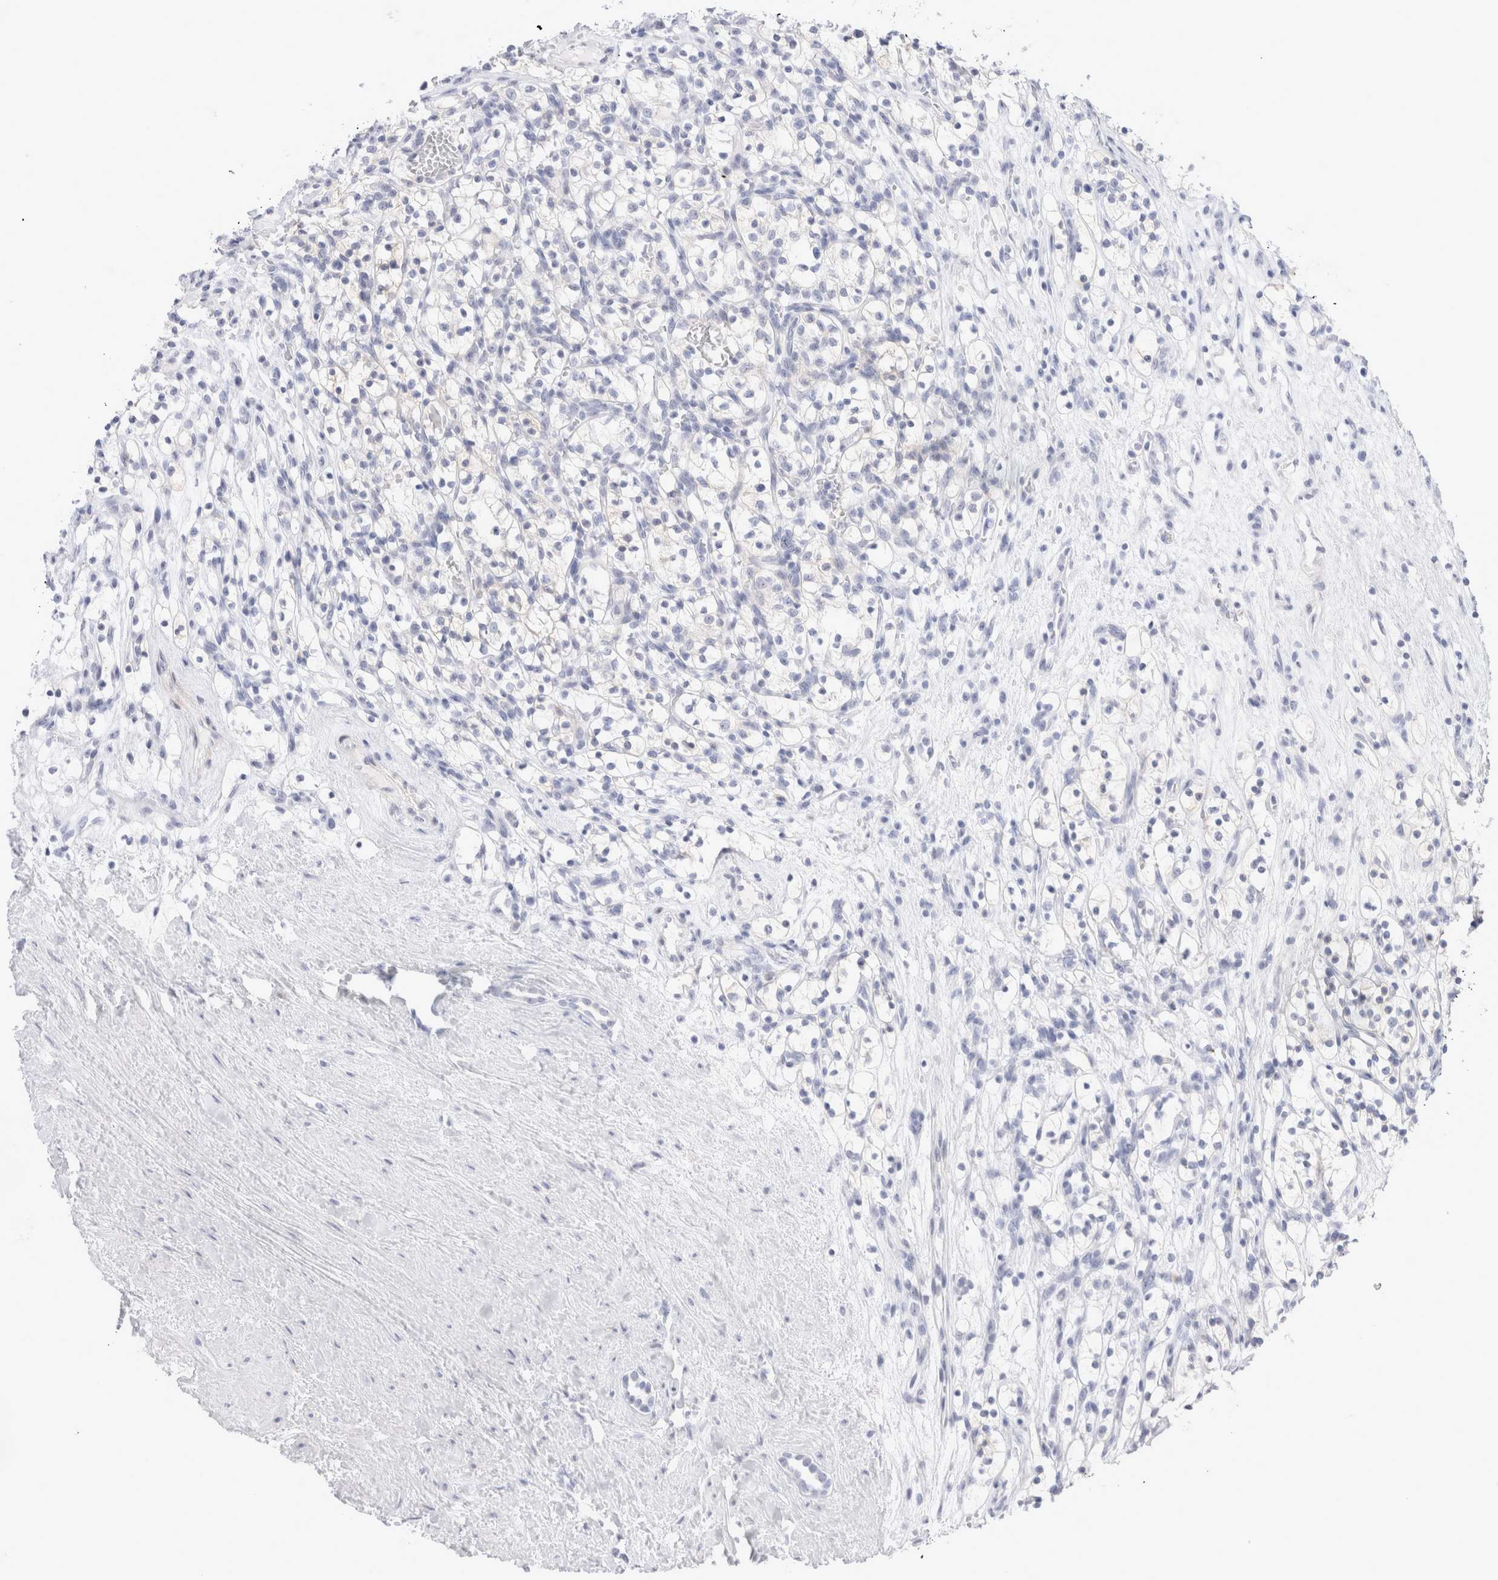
{"staining": {"intensity": "negative", "quantity": "none", "location": "none"}, "tissue": "renal cancer", "cell_type": "Tumor cells", "image_type": "cancer", "snomed": [{"axis": "morphology", "description": "Adenocarcinoma, NOS"}, {"axis": "topography", "description": "Kidney"}], "caption": "Tumor cells show no significant staining in renal cancer.", "gene": "MUC15", "patient": {"sex": "female", "age": 57}}